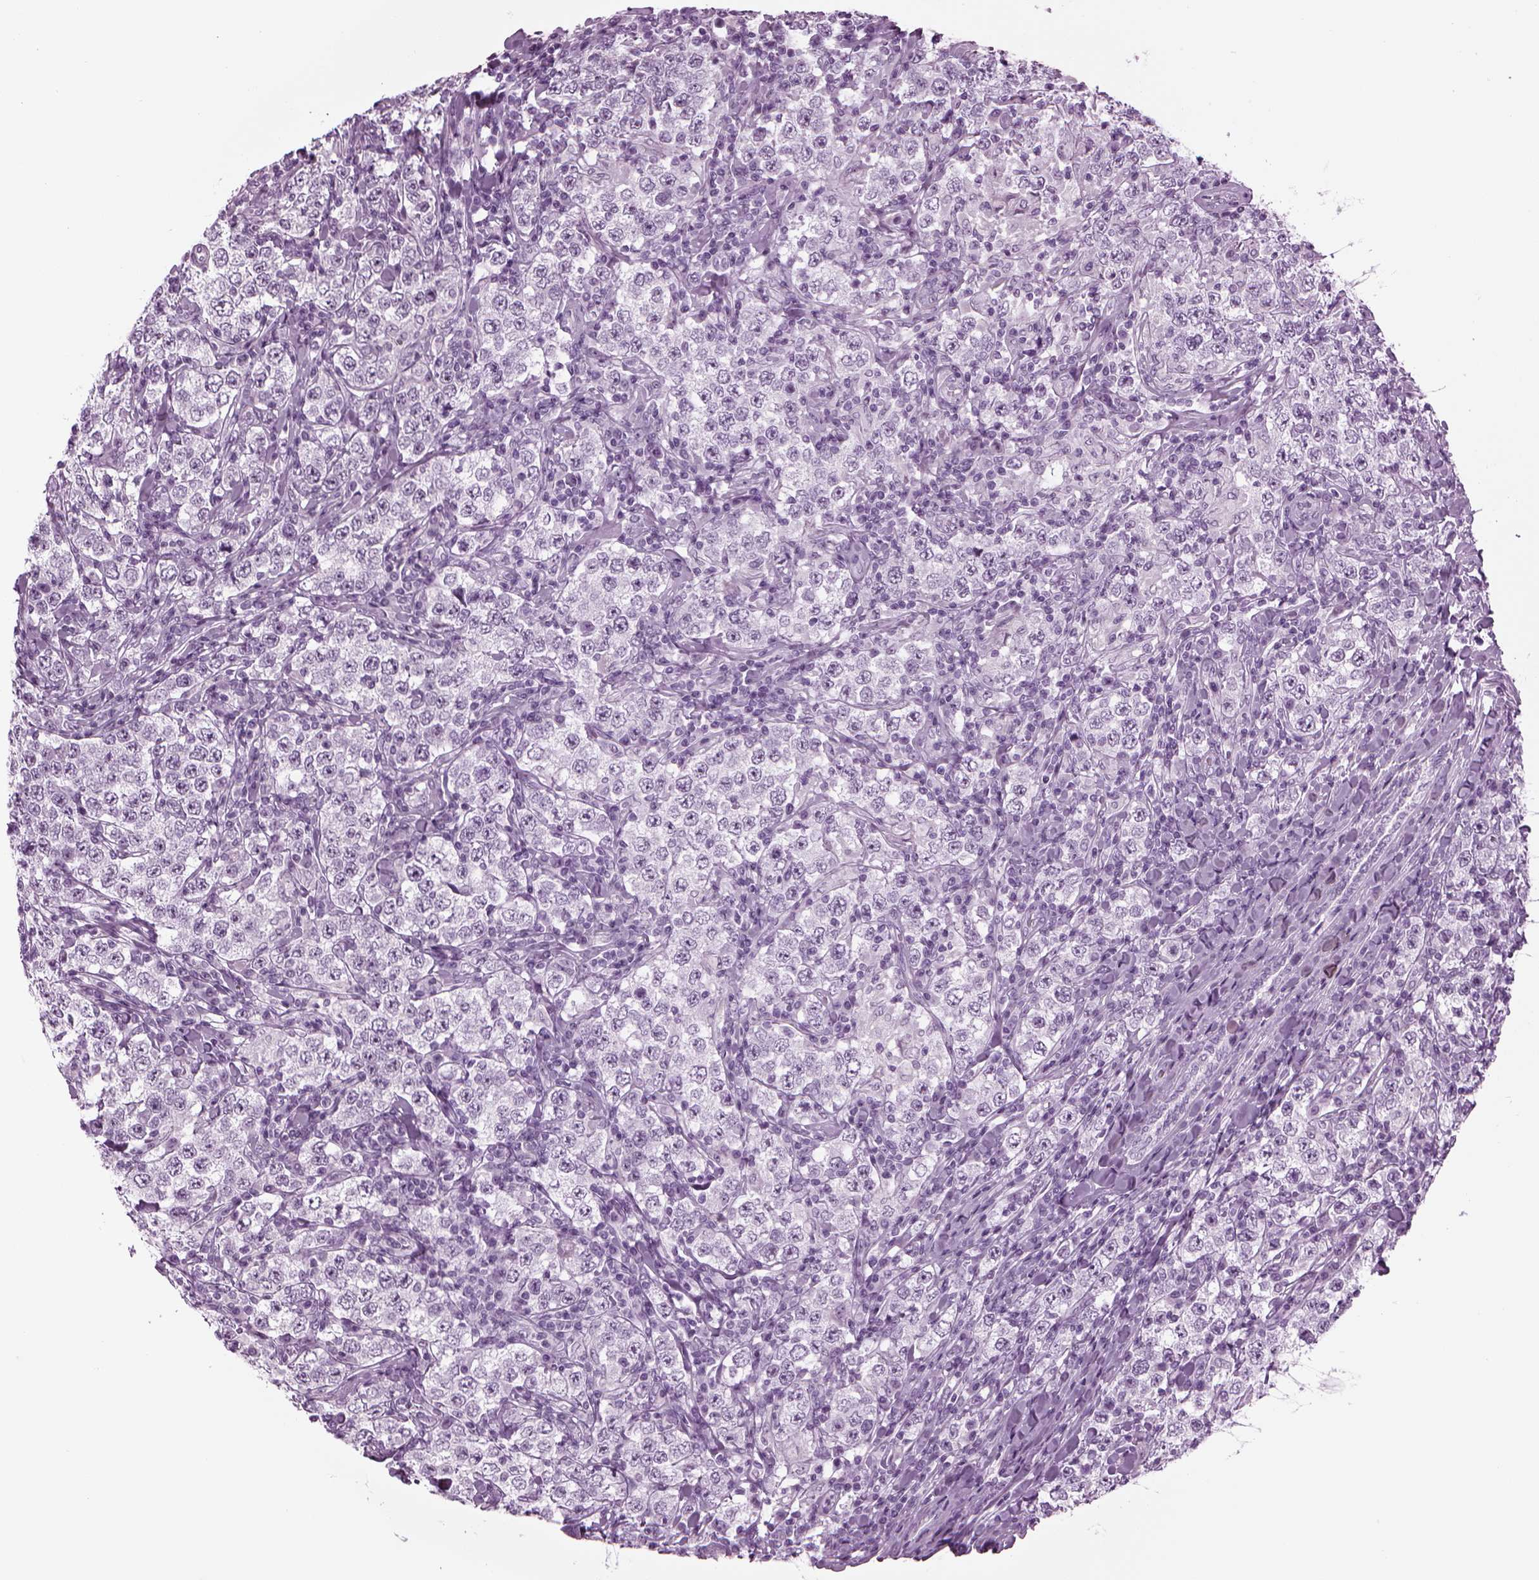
{"staining": {"intensity": "negative", "quantity": "none", "location": "none"}, "tissue": "testis cancer", "cell_type": "Tumor cells", "image_type": "cancer", "snomed": [{"axis": "morphology", "description": "Seminoma, NOS"}, {"axis": "morphology", "description": "Carcinoma, Embryonal, NOS"}, {"axis": "topography", "description": "Testis"}], "caption": "Embryonal carcinoma (testis) stained for a protein using IHC reveals no positivity tumor cells.", "gene": "FAM24A", "patient": {"sex": "male", "age": 41}}